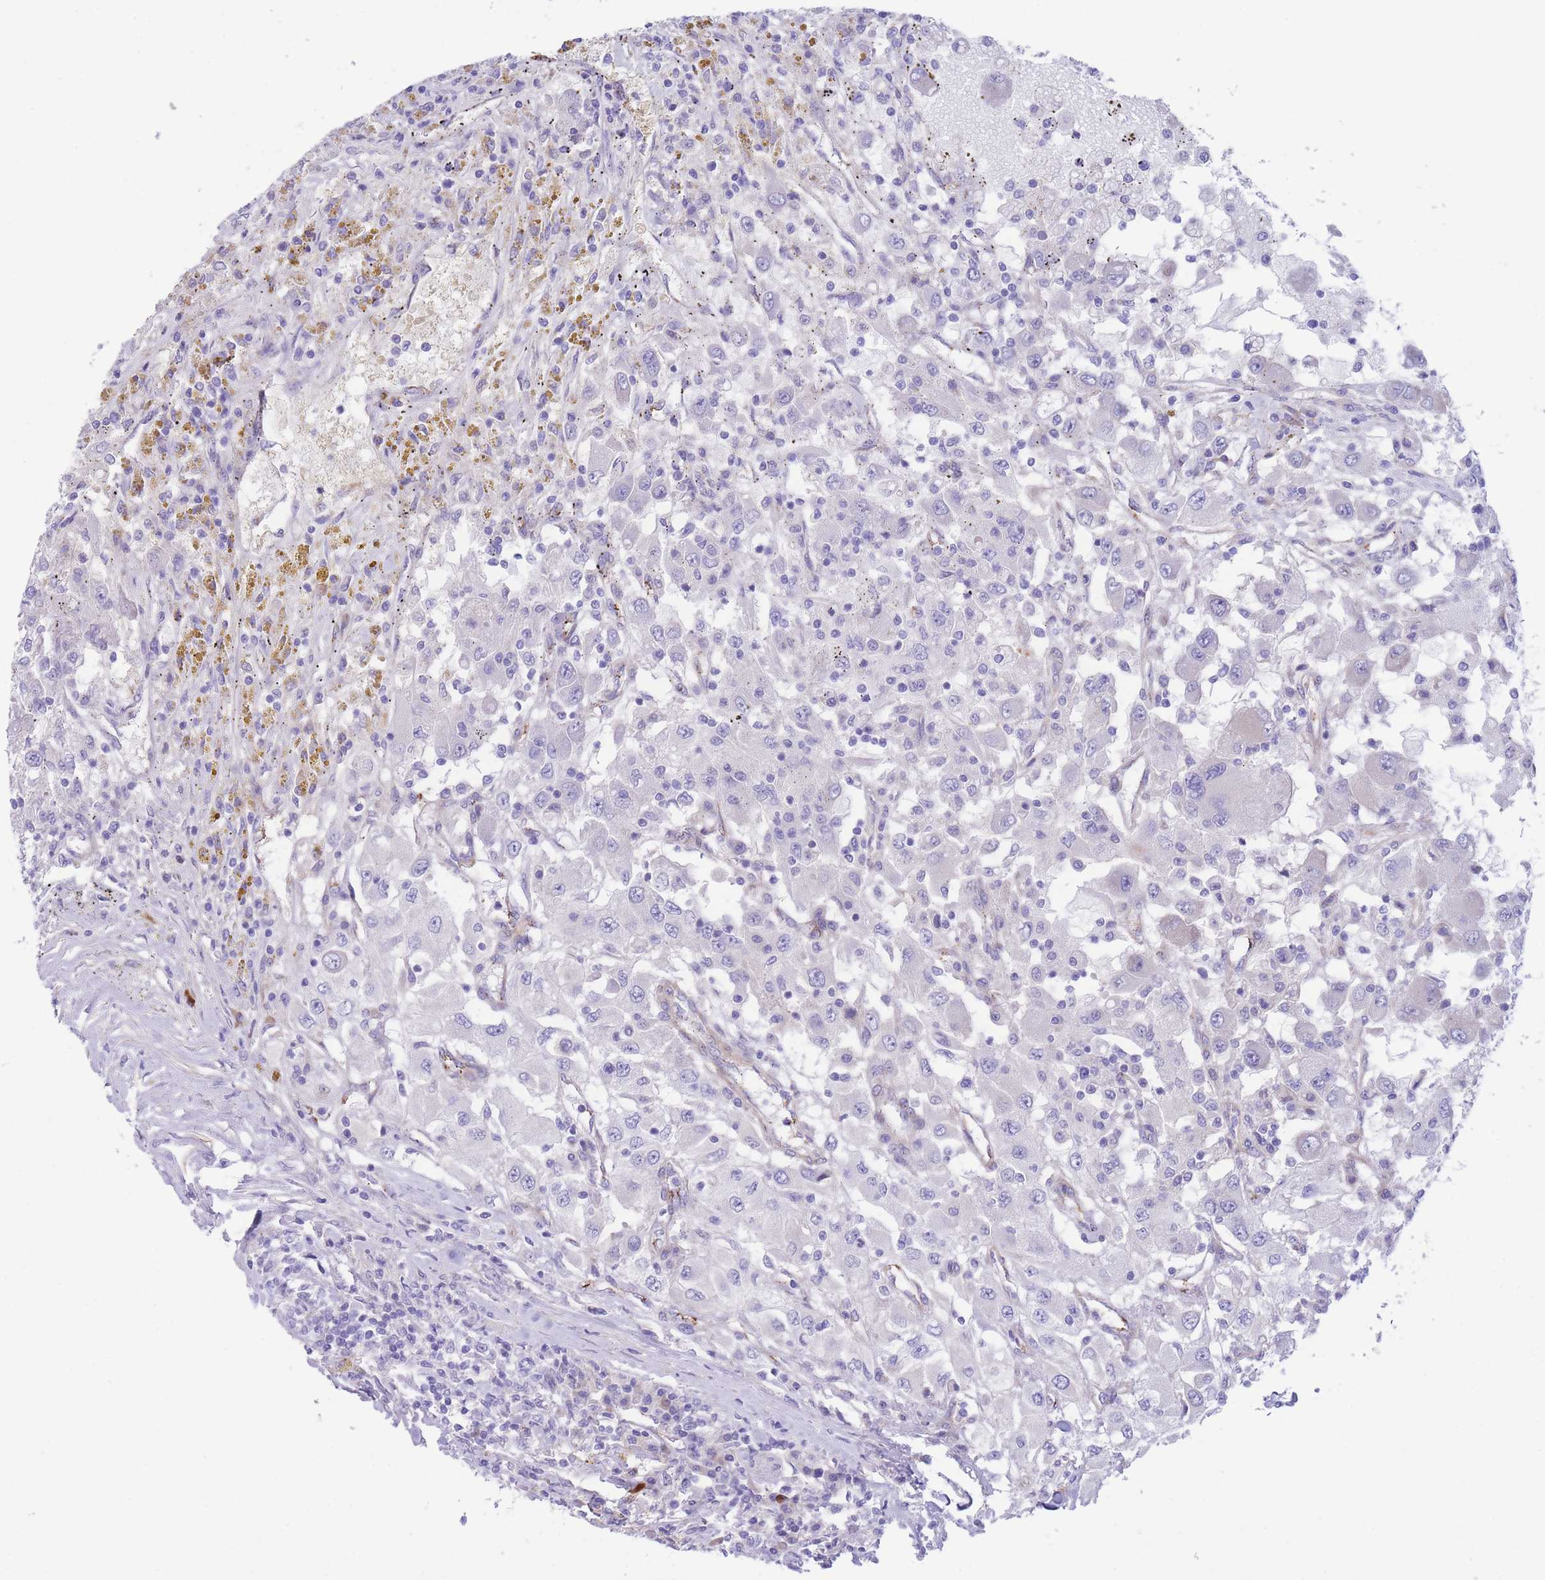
{"staining": {"intensity": "negative", "quantity": "none", "location": "none"}, "tissue": "renal cancer", "cell_type": "Tumor cells", "image_type": "cancer", "snomed": [{"axis": "morphology", "description": "Adenocarcinoma, NOS"}, {"axis": "topography", "description": "Kidney"}], "caption": "Human renal cancer (adenocarcinoma) stained for a protein using immunohistochemistry displays no positivity in tumor cells.", "gene": "DET1", "patient": {"sex": "female", "age": 67}}